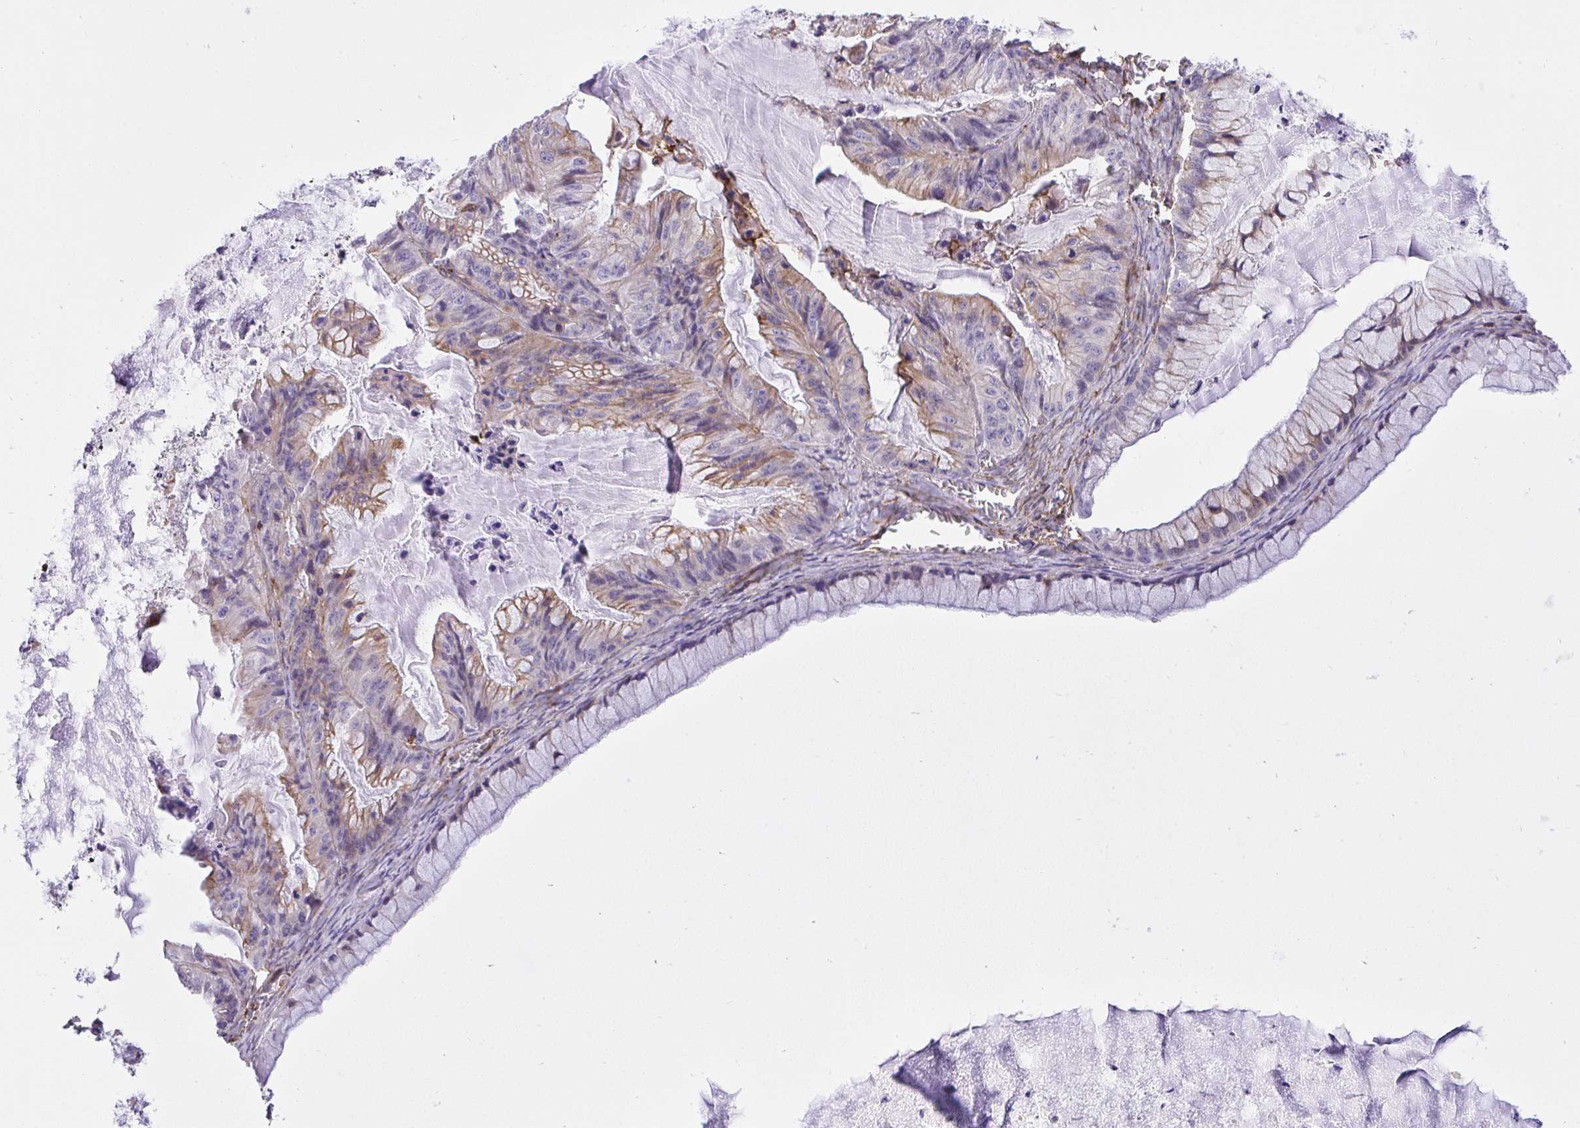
{"staining": {"intensity": "moderate", "quantity": "<25%", "location": "cytoplasmic/membranous"}, "tissue": "ovarian cancer", "cell_type": "Tumor cells", "image_type": "cancer", "snomed": [{"axis": "morphology", "description": "Cystadenocarcinoma, mucinous, NOS"}, {"axis": "topography", "description": "Ovary"}], "caption": "A high-resolution histopathology image shows immunohistochemistry (IHC) staining of ovarian cancer, which reveals moderate cytoplasmic/membranous positivity in approximately <25% of tumor cells.", "gene": "ERI1", "patient": {"sex": "female", "age": 72}}